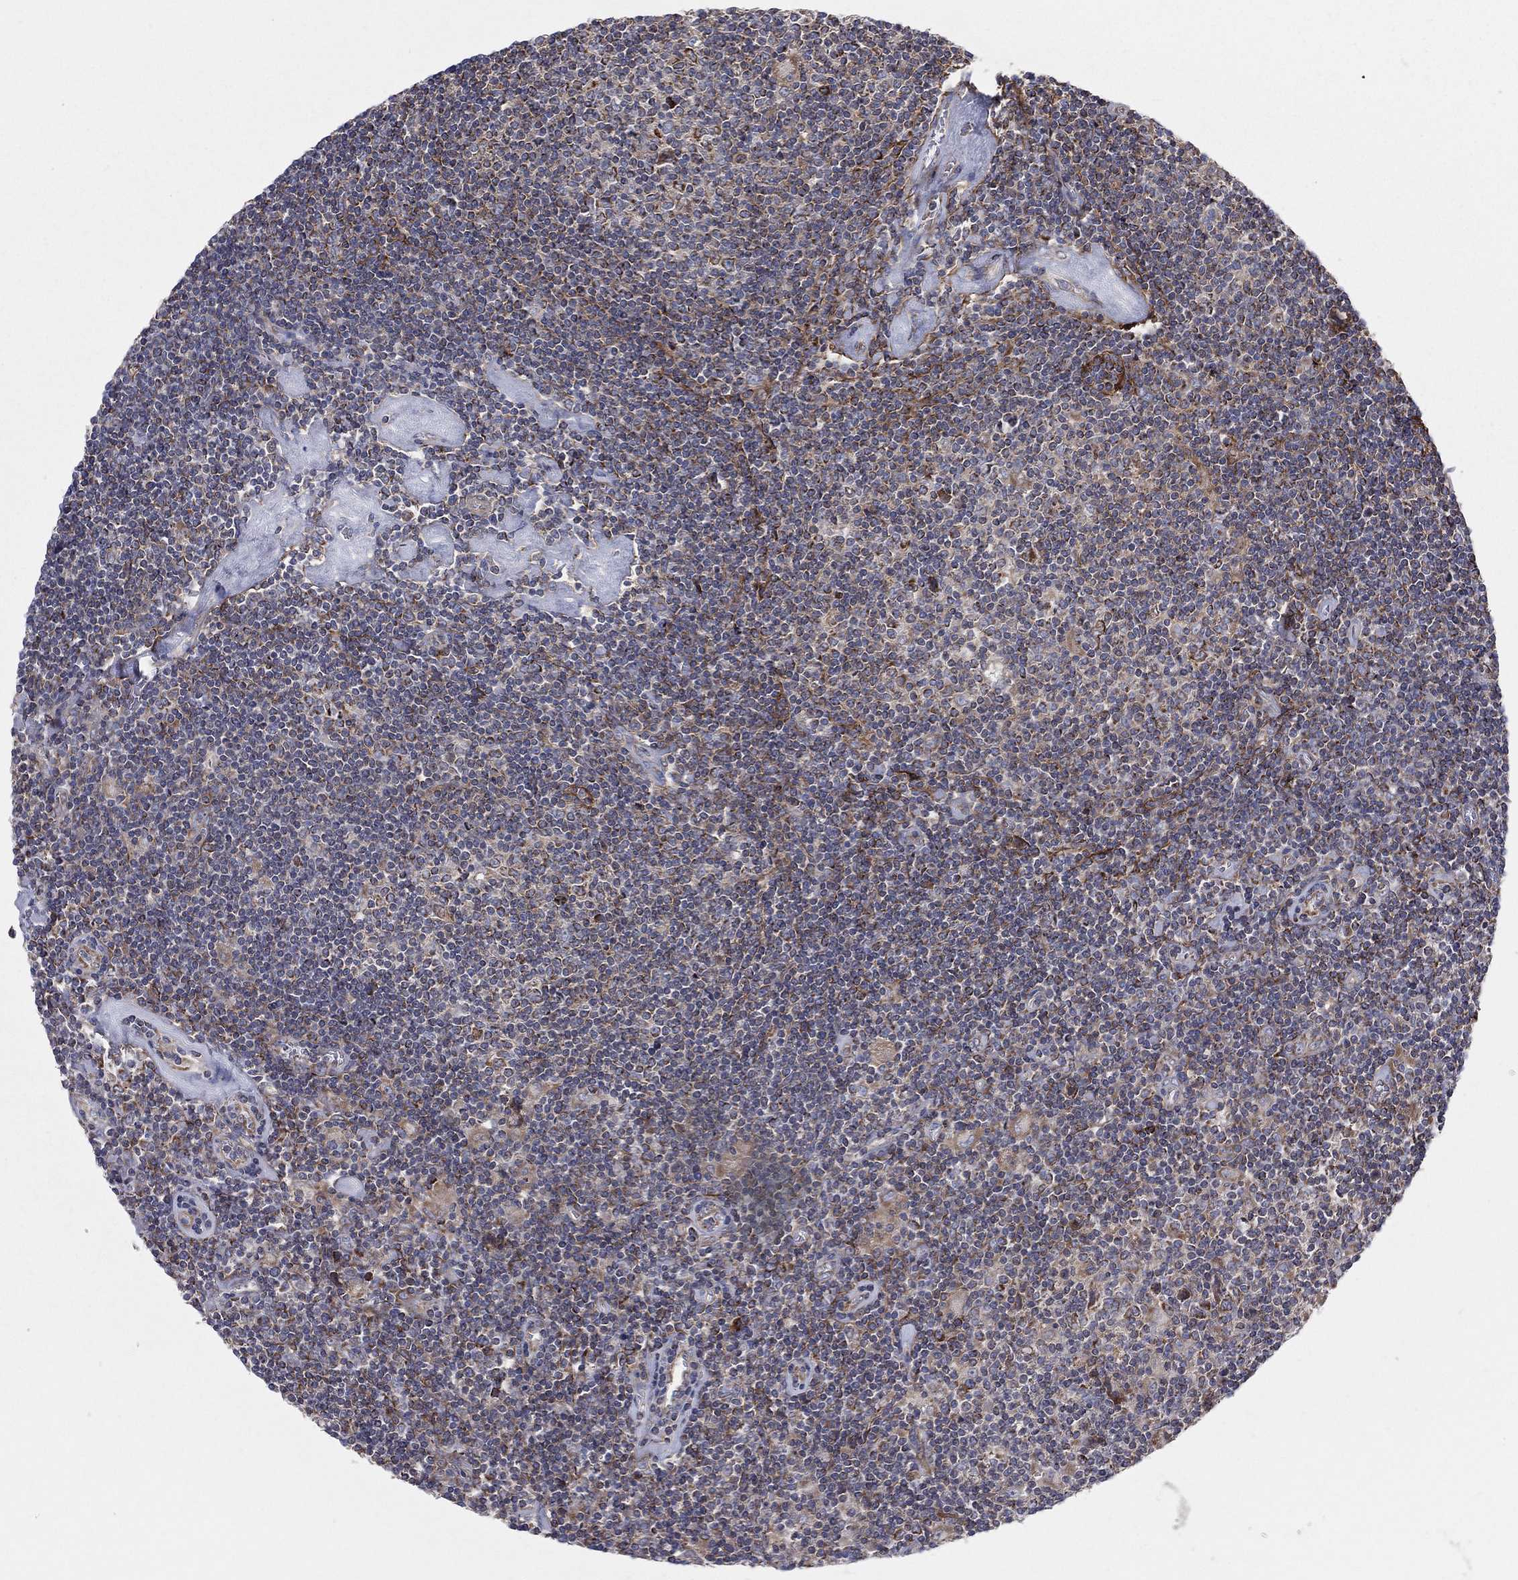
{"staining": {"intensity": "moderate", "quantity": "25%-75%", "location": "cytoplasmic/membranous"}, "tissue": "lymphoma", "cell_type": "Tumor cells", "image_type": "cancer", "snomed": [{"axis": "morphology", "description": "Hodgkin's disease, NOS"}, {"axis": "topography", "description": "Lymph node"}], "caption": "DAB immunohistochemical staining of human Hodgkin's disease displays moderate cytoplasmic/membranous protein positivity in approximately 25%-75% of tumor cells. The protein of interest is shown in brown color, while the nuclei are stained blue.", "gene": "MIX23", "patient": {"sex": "male", "age": 40}}